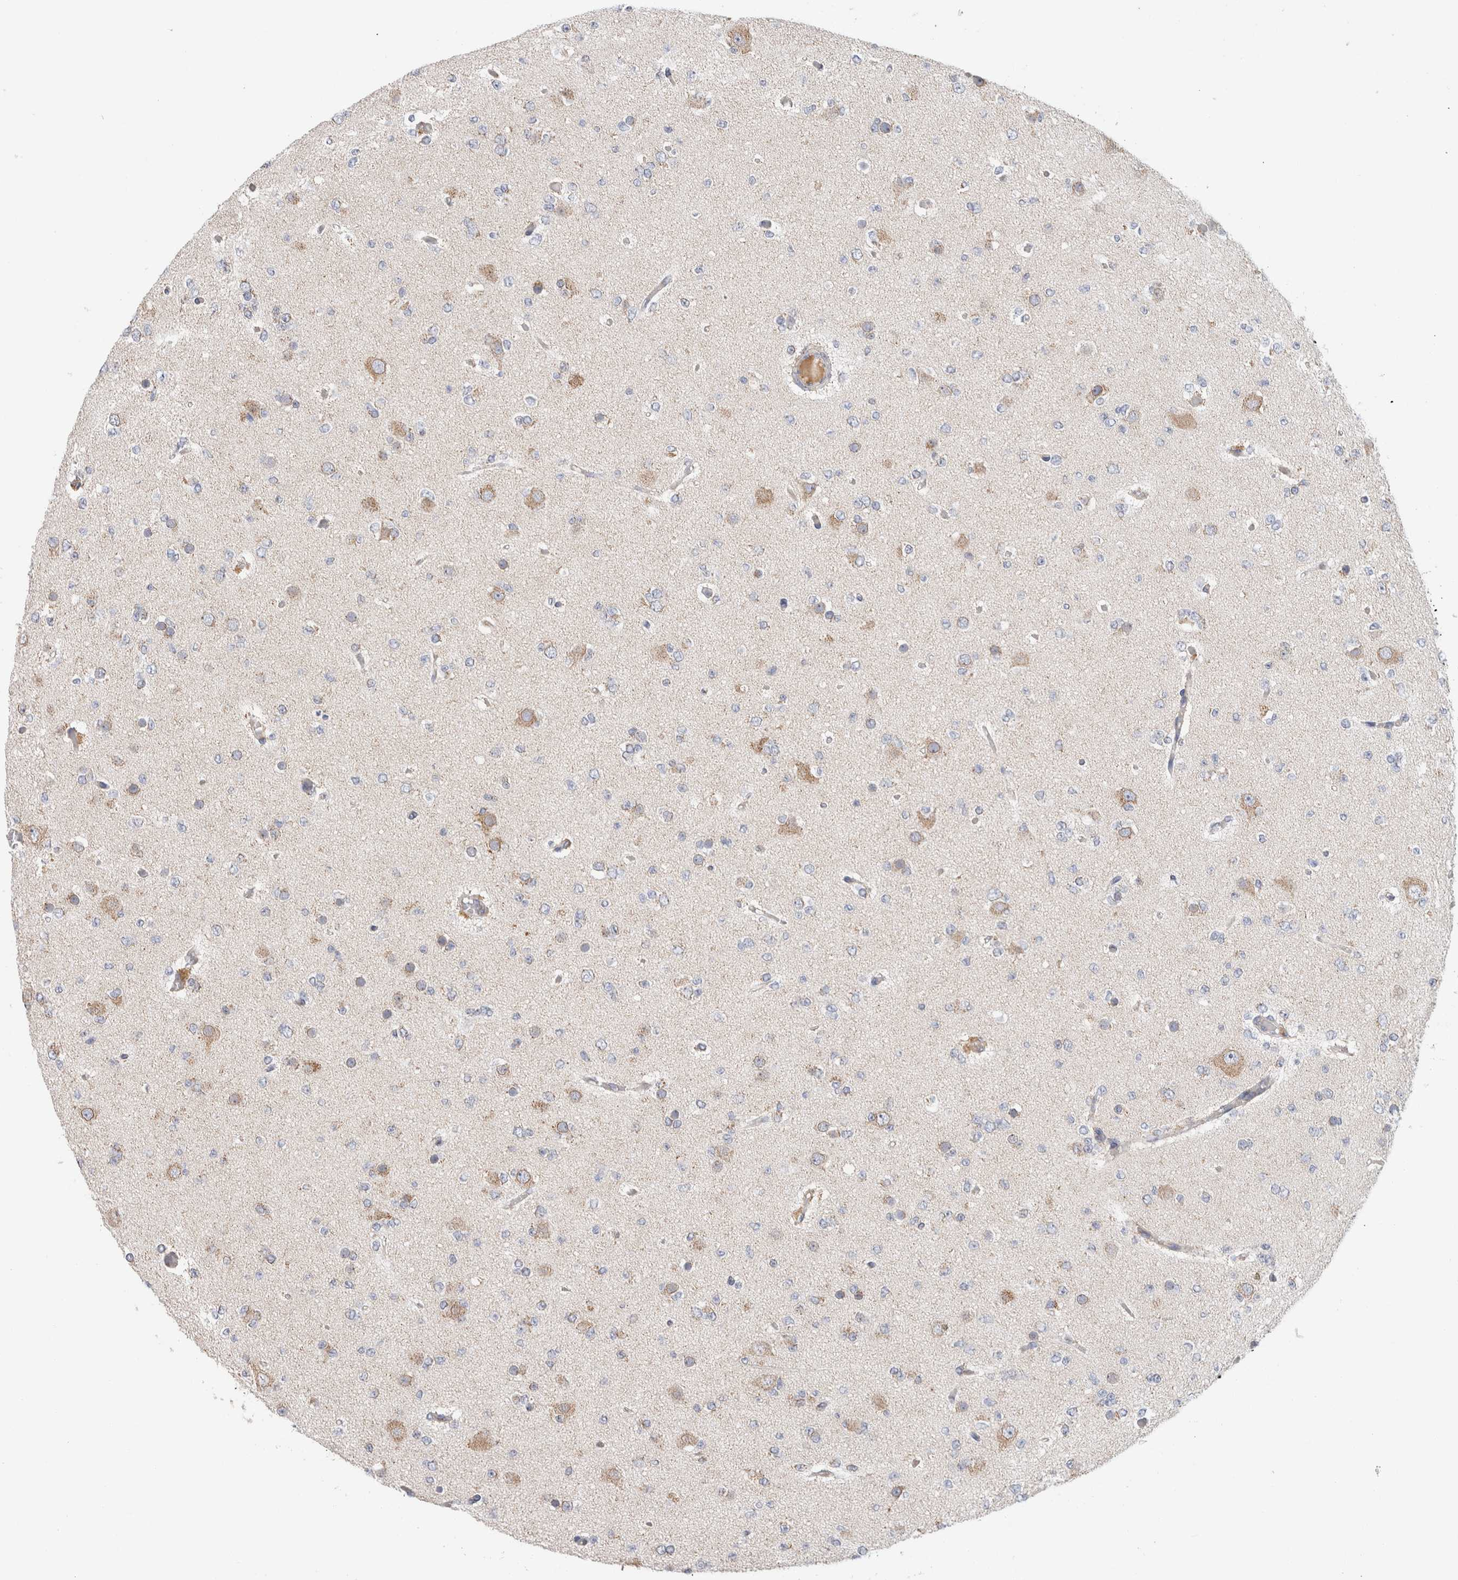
{"staining": {"intensity": "weak", "quantity": "25%-75%", "location": "cytoplasmic/membranous"}, "tissue": "glioma", "cell_type": "Tumor cells", "image_type": "cancer", "snomed": [{"axis": "morphology", "description": "Glioma, malignant, Low grade"}, {"axis": "topography", "description": "Brain"}], "caption": "Immunohistochemistry micrograph of neoplastic tissue: glioma stained using IHC demonstrates low levels of weak protein expression localized specifically in the cytoplasmic/membranous of tumor cells, appearing as a cytoplasmic/membranous brown color.", "gene": "IARS2", "patient": {"sex": "female", "age": 22}}